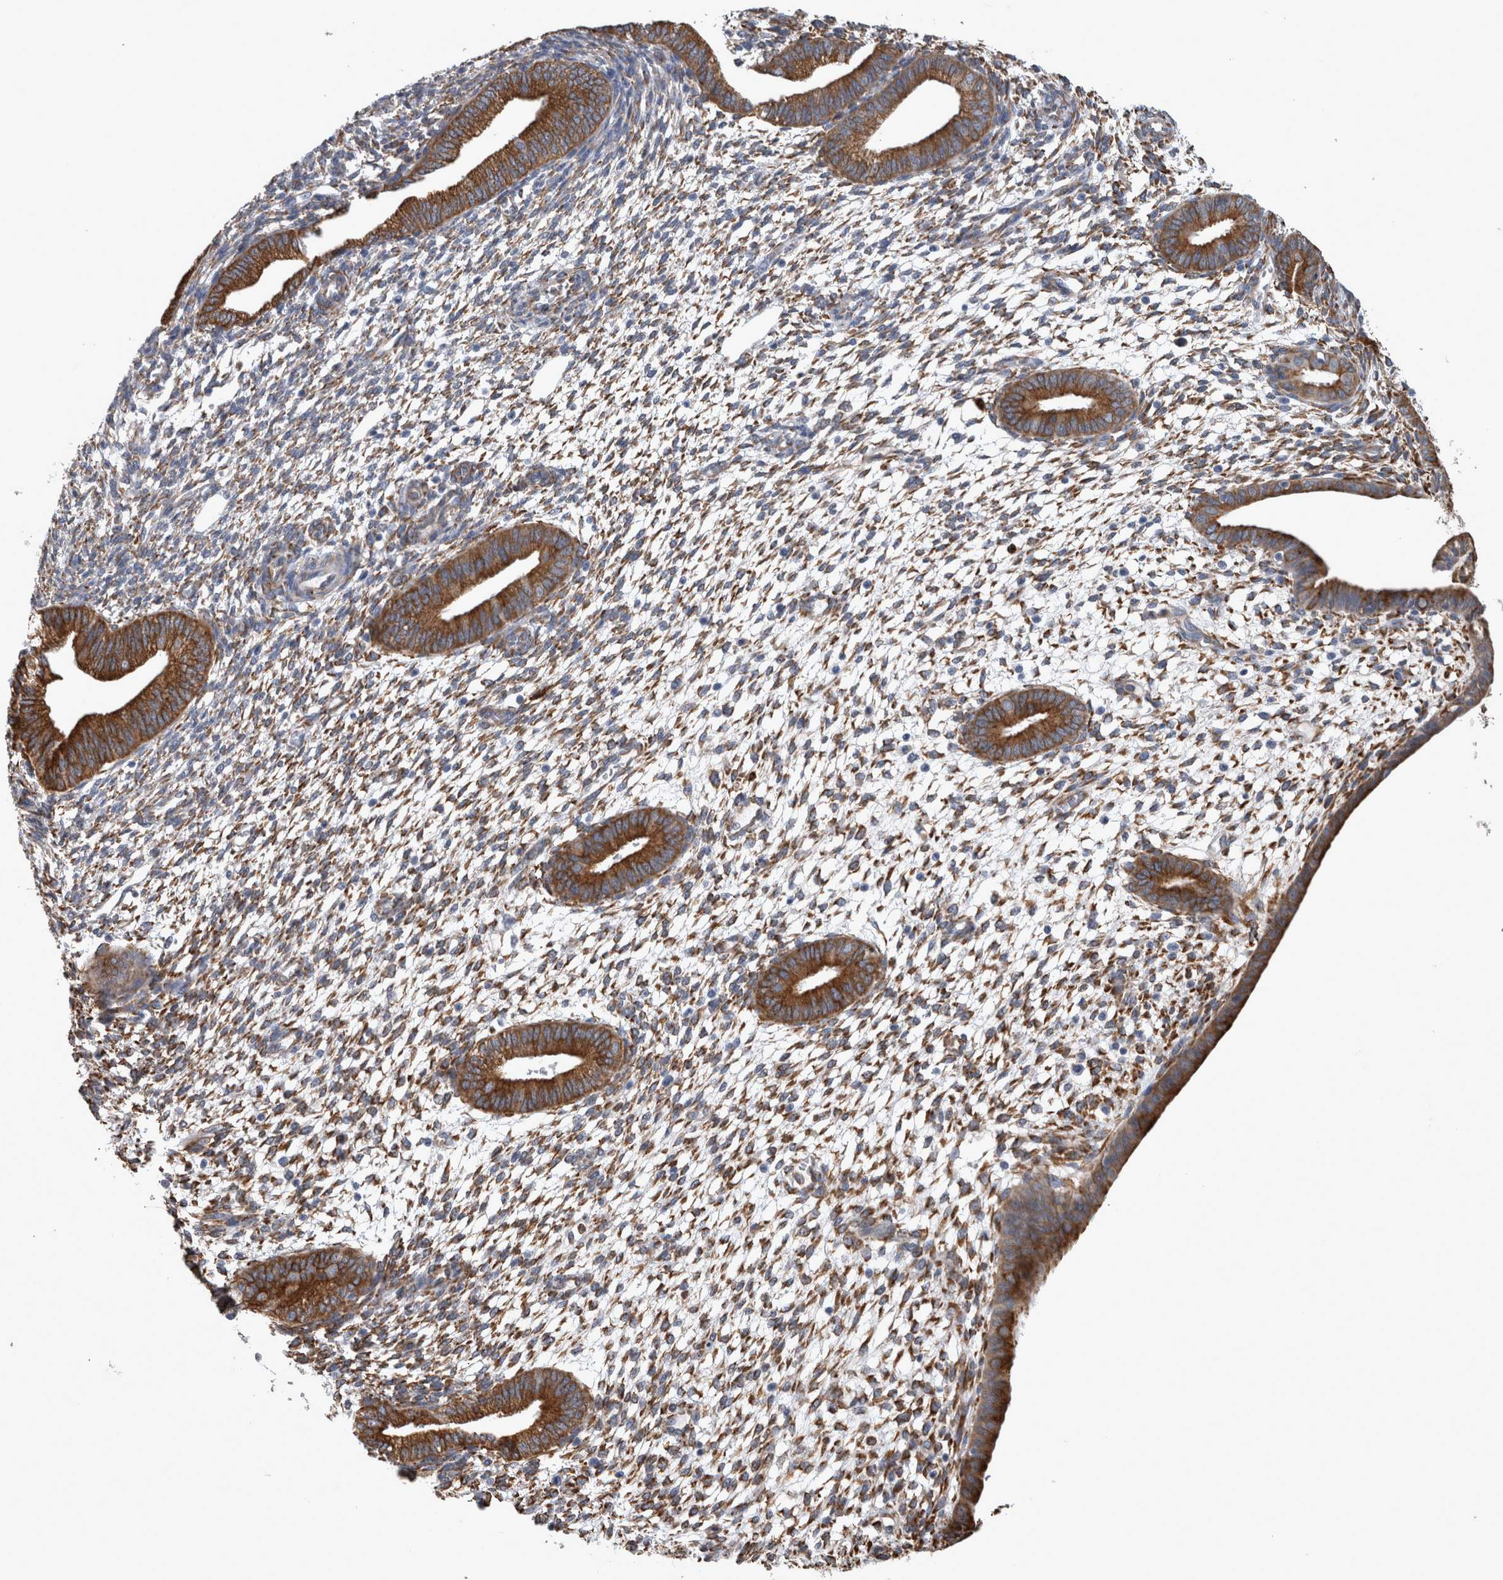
{"staining": {"intensity": "moderate", "quantity": "25%-75%", "location": "cytoplasmic/membranous"}, "tissue": "endometrium", "cell_type": "Cells in endometrial stroma", "image_type": "normal", "snomed": [{"axis": "morphology", "description": "Normal tissue, NOS"}, {"axis": "topography", "description": "Endometrium"}], "caption": "Endometrium stained for a protein (brown) exhibits moderate cytoplasmic/membranous positive positivity in about 25%-75% of cells in endometrial stroma.", "gene": "FHIP2B", "patient": {"sex": "female", "age": 46}}